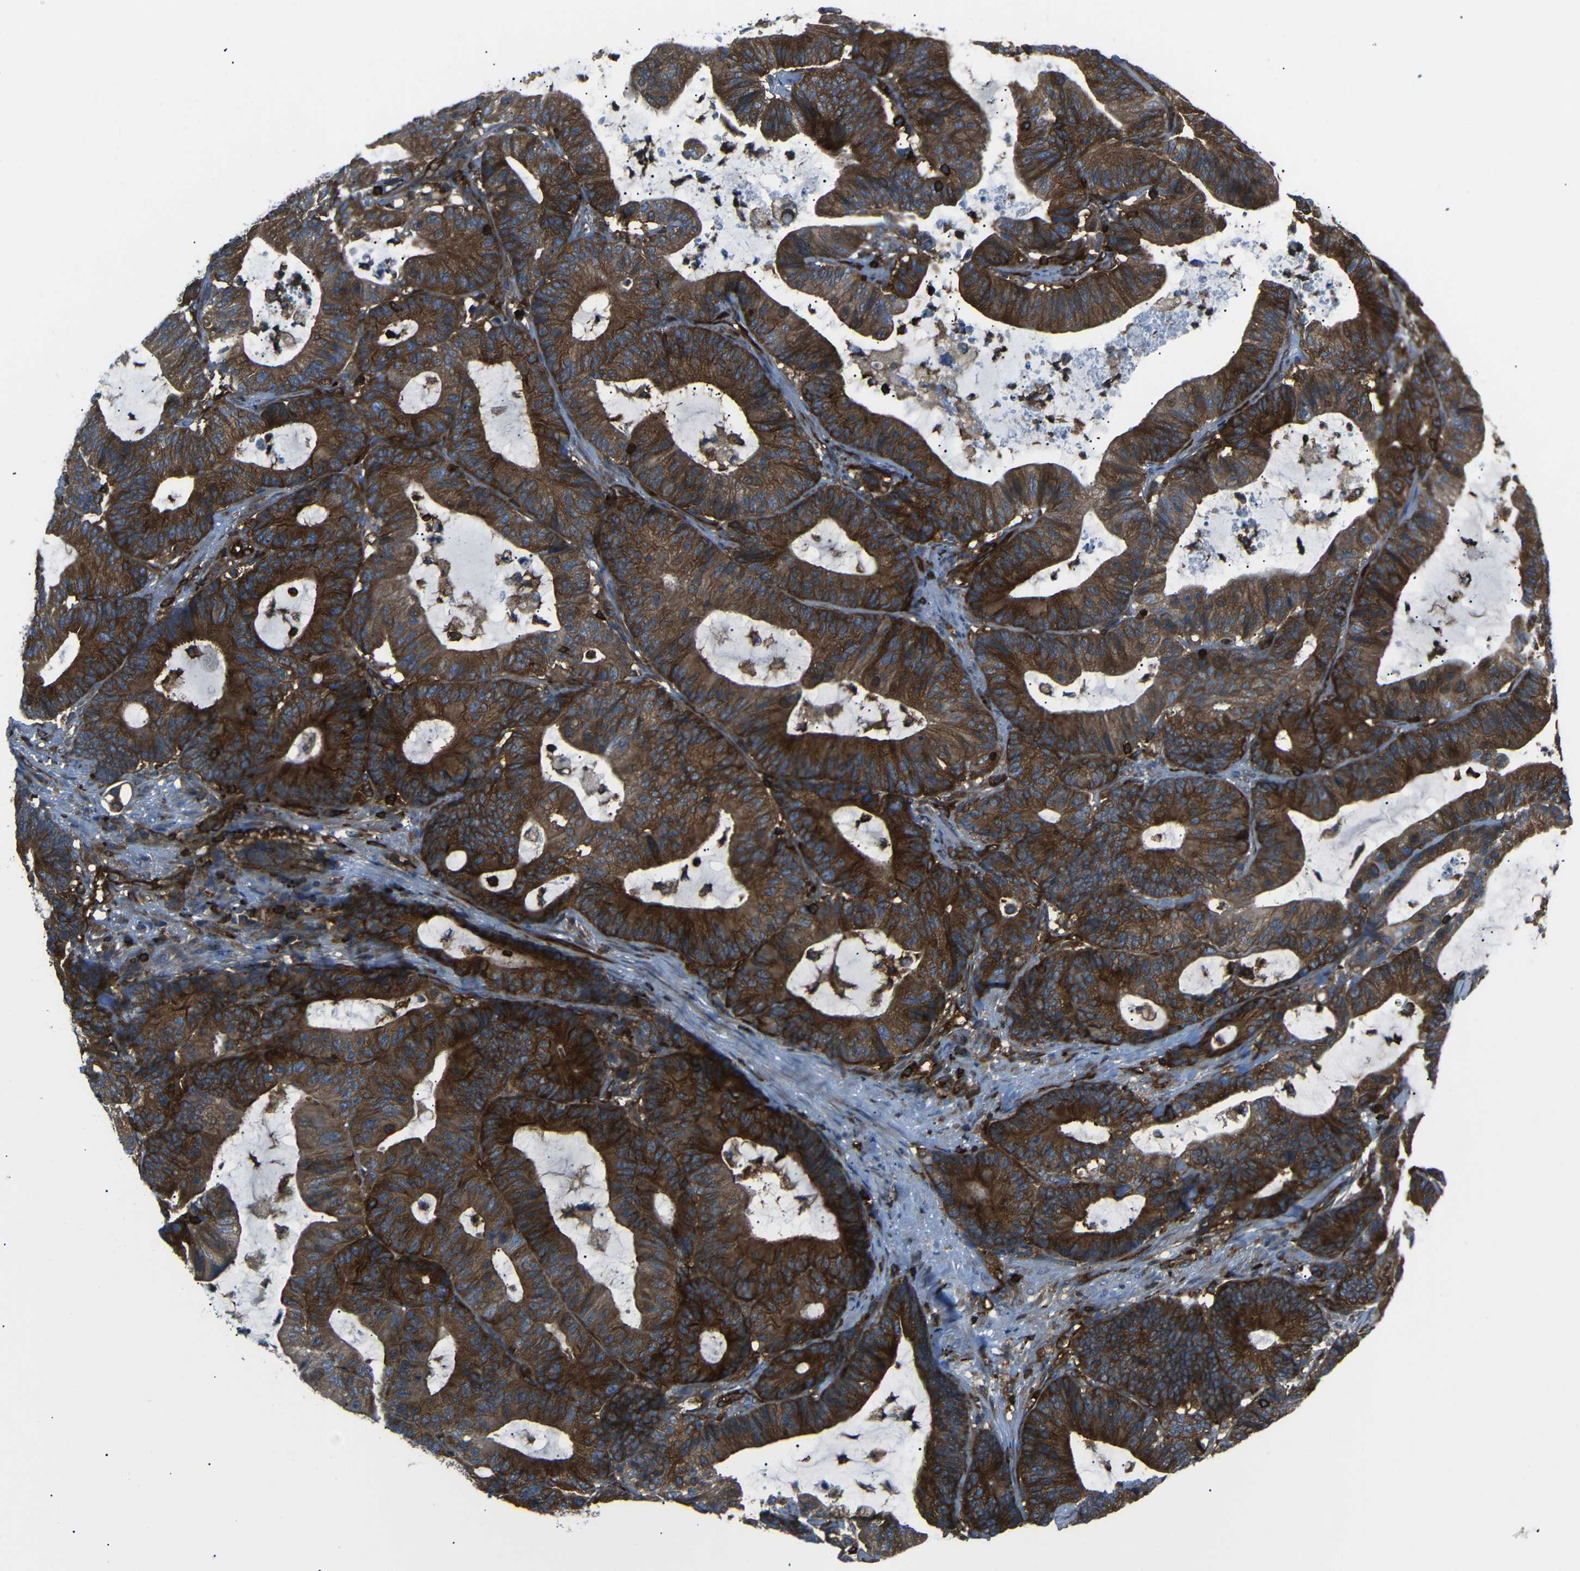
{"staining": {"intensity": "strong", "quantity": ">75%", "location": "cytoplasmic/membranous"}, "tissue": "colorectal cancer", "cell_type": "Tumor cells", "image_type": "cancer", "snomed": [{"axis": "morphology", "description": "Adenocarcinoma, NOS"}, {"axis": "topography", "description": "Colon"}], "caption": "Brown immunohistochemical staining in colorectal cancer shows strong cytoplasmic/membranous staining in approximately >75% of tumor cells.", "gene": "ARHGEF1", "patient": {"sex": "female", "age": 84}}